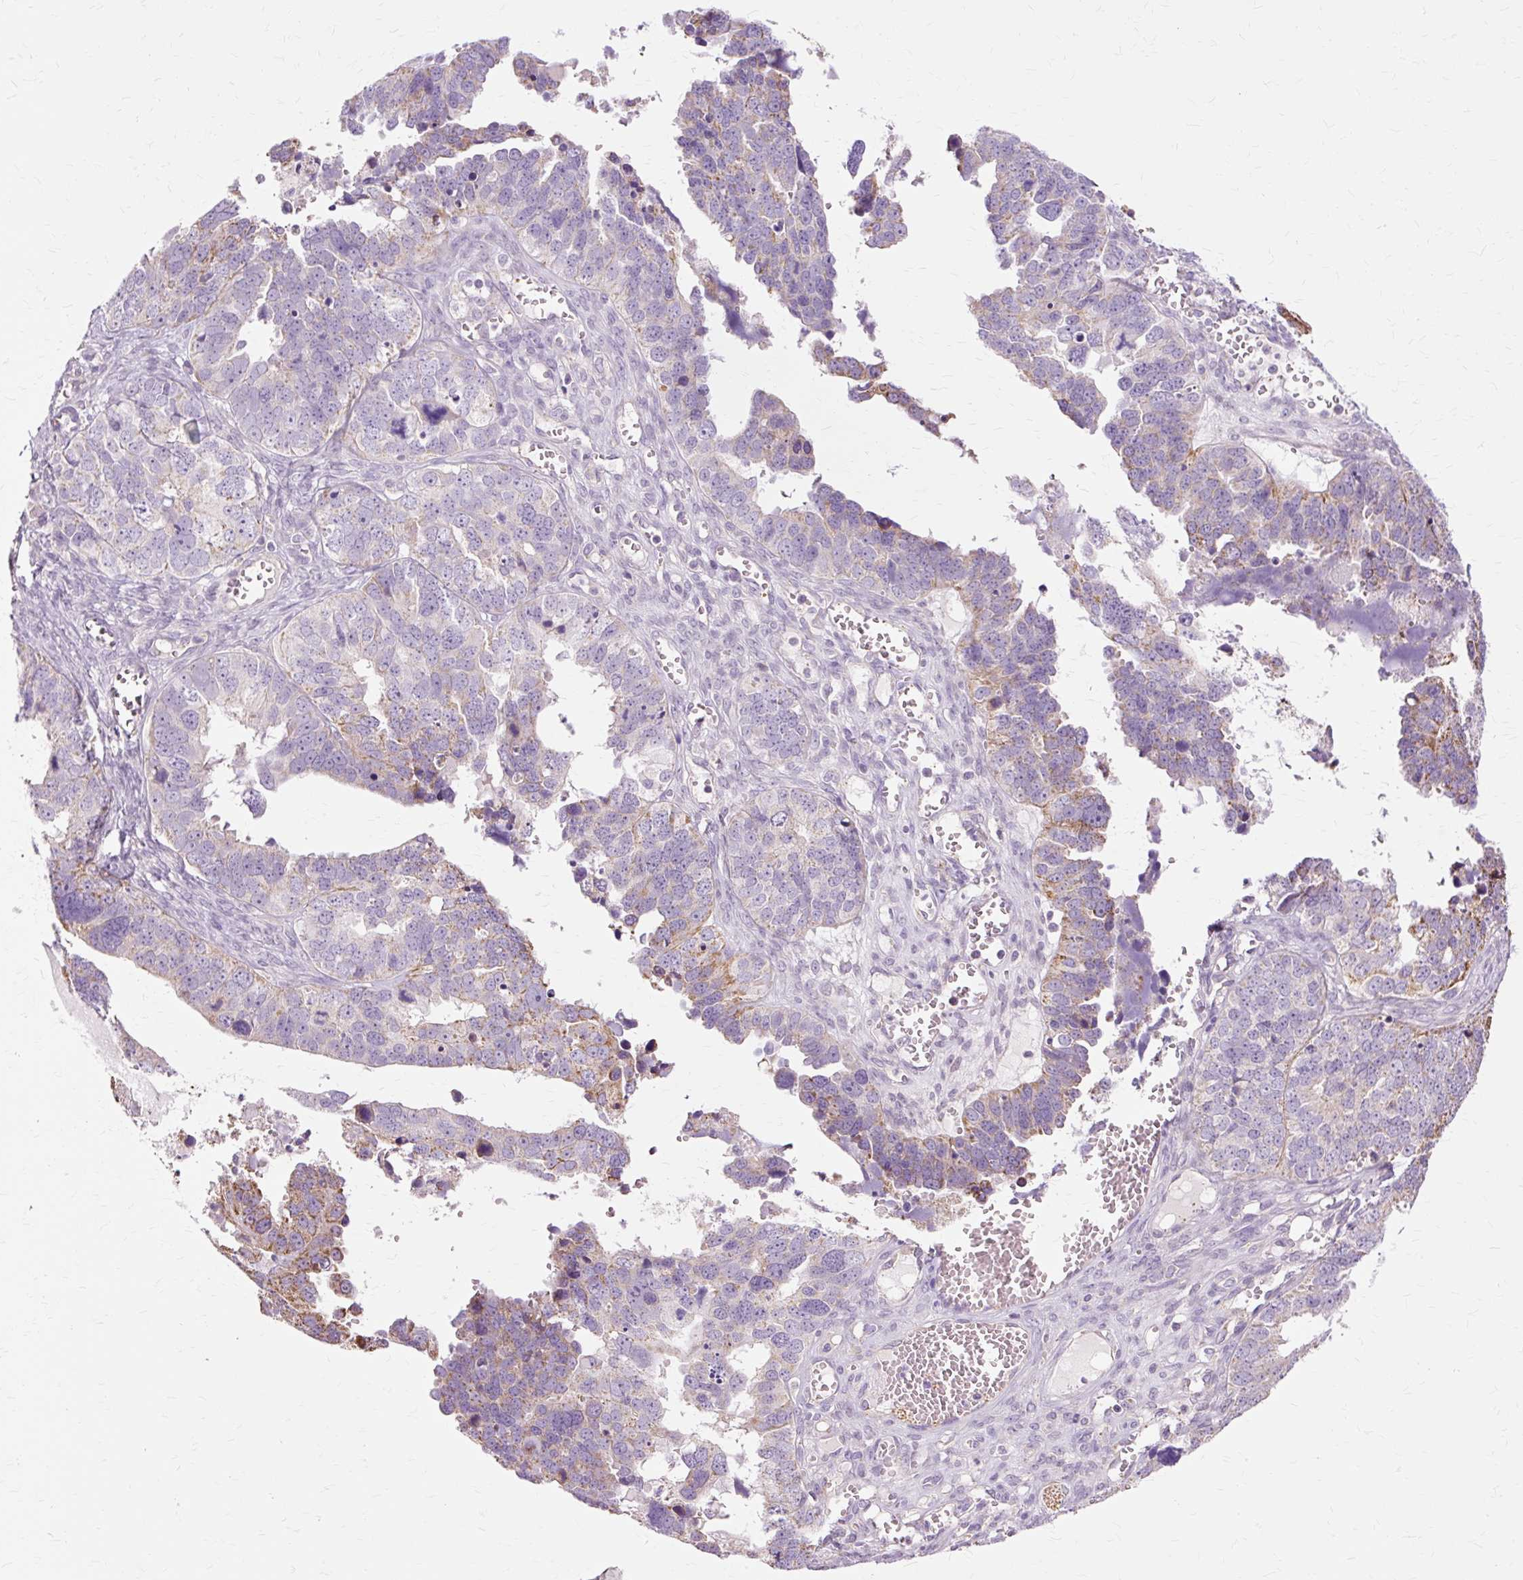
{"staining": {"intensity": "moderate", "quantity": "<25%", "location": "cytoplasmic/membranous"}, "tissue": "ovarian cancer", "cell_type": "Tumor cells", "image_type": "cancer", "snomed": [{"axis": "morphology", "description": "Cystadenocarcinoma, serous, NOS"}, {"axis": "topography", "description": "Ovary"}], "caption": "Immunohistochemical staining of ovarian cancer (serous cystadenocarcinoma) demonstrates low levels of moderate cytoplasmic/membranous positivity in approximately <25% of tumor cells.", "gene": "PDZD2", "patient": {"sex": "female", "age": 76}}